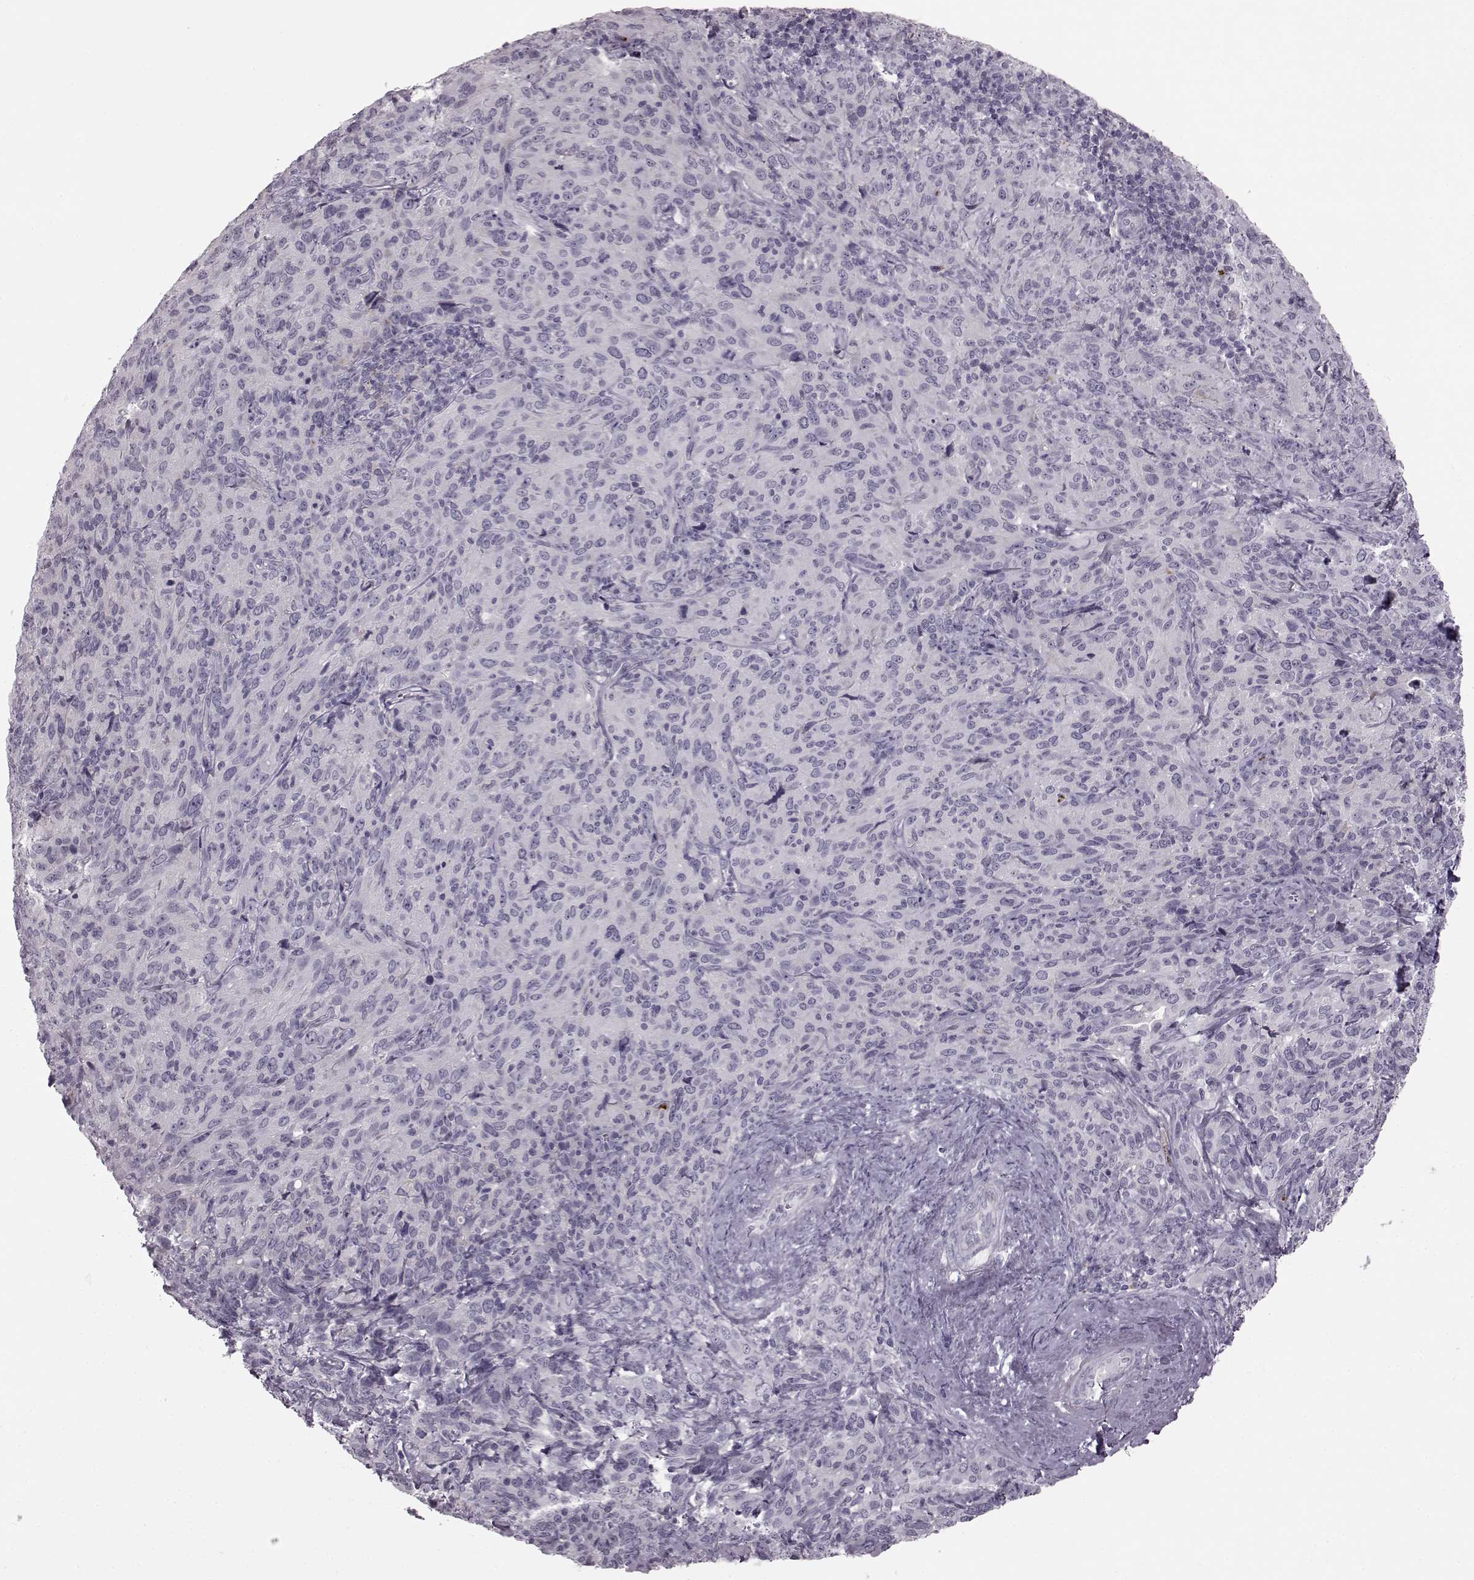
{"staining": {"intensity": "negative", "quantity": "none", "location": "none"}, "tissue": "cervical cancer", "cell_type": "Tumor cells", "image_type": "cancer", "snomed": [{"axis": "morphology", "description": "Squamous cell carcinoma, NOS"}, {"axis": "topography", "description": "Cervix"}], "caption": "This is a micrograph of IHC staining of squamous cell carcinoma (cervical), which shows no expression in tumor cells.", "gene": "SNTG1", "patient": {"sex": "female", "age": 51}}